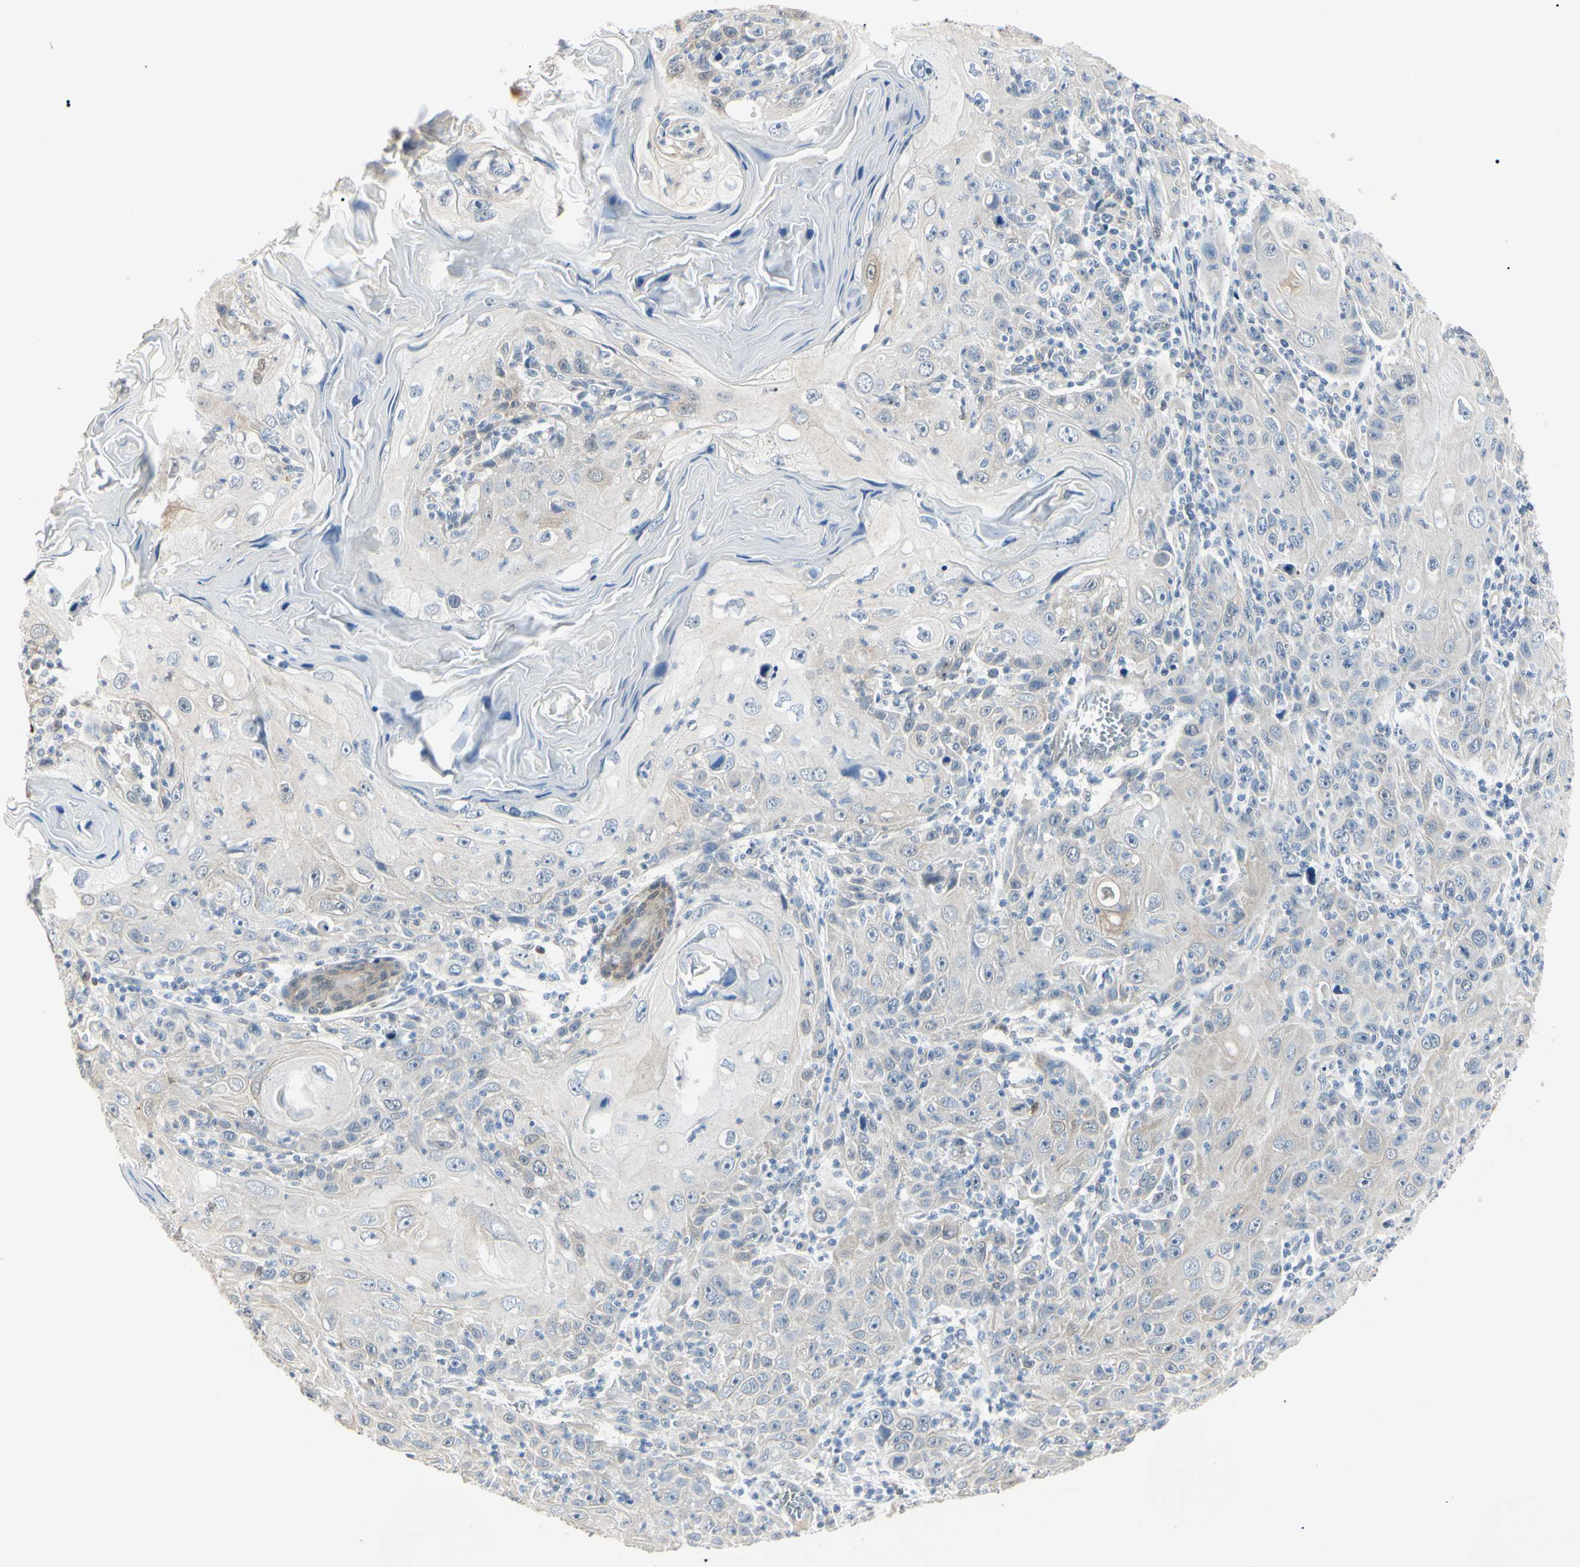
{"staining": {"intensity": "negative", "quantity": "none", "location": "none"}, "tissue": "skin cancer", "cell_type": "Tumor cells", "image_type": "cancer", "snomed": [{"axis": "morphology", "description": "Squamous cell carcinoma, NOS"}, {"axis": "topography", "description": "Skin"}], "caption": "Skin cancer (squamous cell carcinoma) was stained to show a protein in brown. There is no significant staining in tumor cells.", "gene": "AKR1C3", "patient": {"sex": "female", "age": 88}}